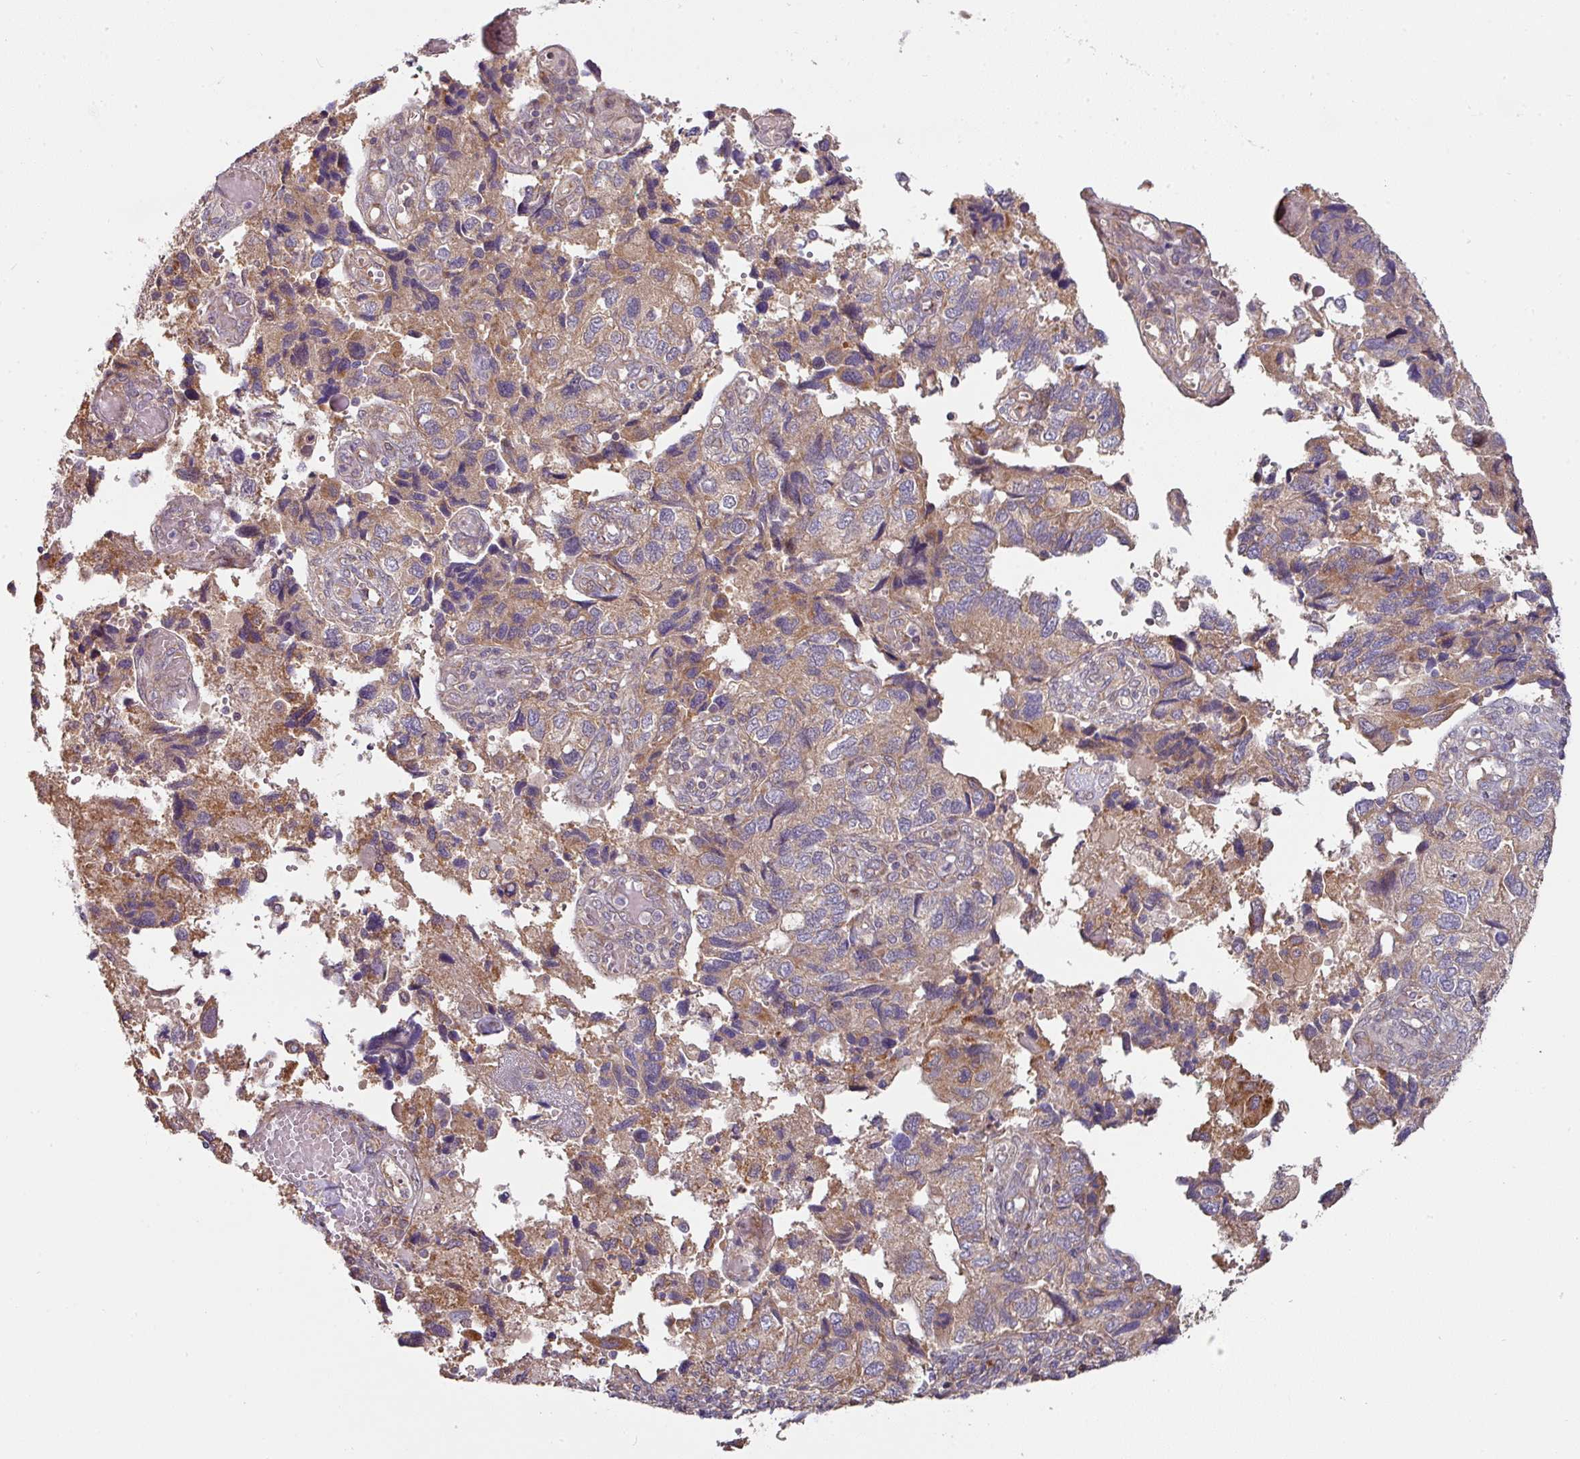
{"staining": {"intensity": "moderate", "quantity": "25%-75%", "location": "cytoplasmic/membranous"}, "tissue": "endometrial cancer", "cell_type": "Tumor cells", "image_type": "cancer", "snomed": [{"axis": "morphology", "description": "Carcinoma, NOS"}, {"axis": "topography", "description": "Uterus"}], "caption": "The histopathology image displays staining of endometrial carcinoma, revealing moderate cytoplasmic/membranous protein positivity (brown color) within tumor cells. The staining is performed using DAB (3,3'-diaminobenzidine) brown chromogen to label protein expression. The nuclei are counter-stained blue using hematoxylin.", "gene": "STK35", "patient": {"sex": "female", "age": 76}}